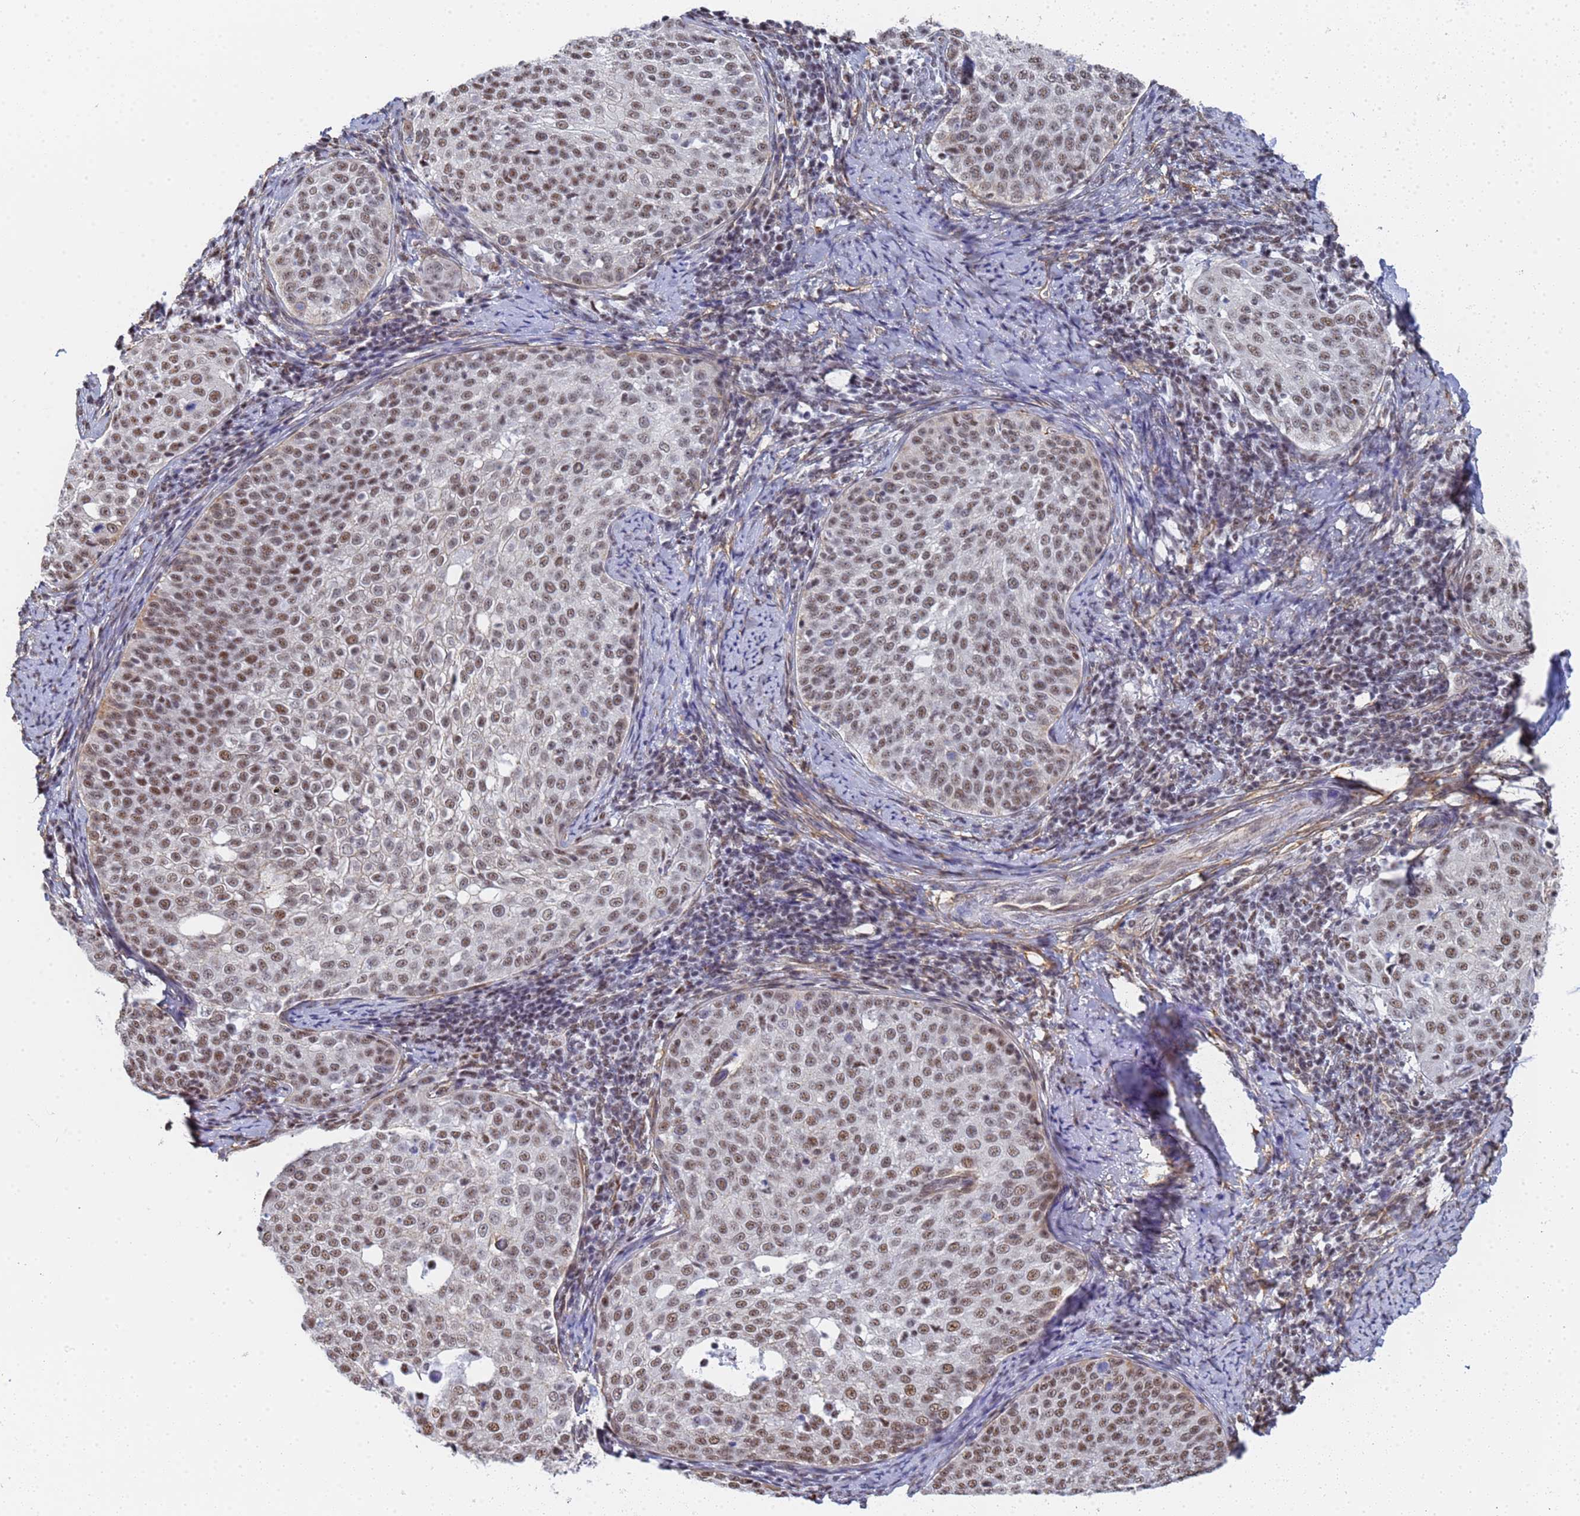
{"staining": {"intensity": "moderate", "quantity": ">75%", "location": "nuclear"}, "tissue": "cervical cancer", "cell_type": "Tumor cells", "image_type": "cancer", "snomed": [{"axis": "morphology", "description": "Squamous cell carcinoma, NOS"}, {"axis": "topography", "description": "Cervix"}], "caption": "A medium amount of moderate nuclear positivity is appreciated in approximately >75% of tumor cells in cervical cancer tissue.", "gene": "PRRT4", "patient": {"sex": "female", "age": 57}}